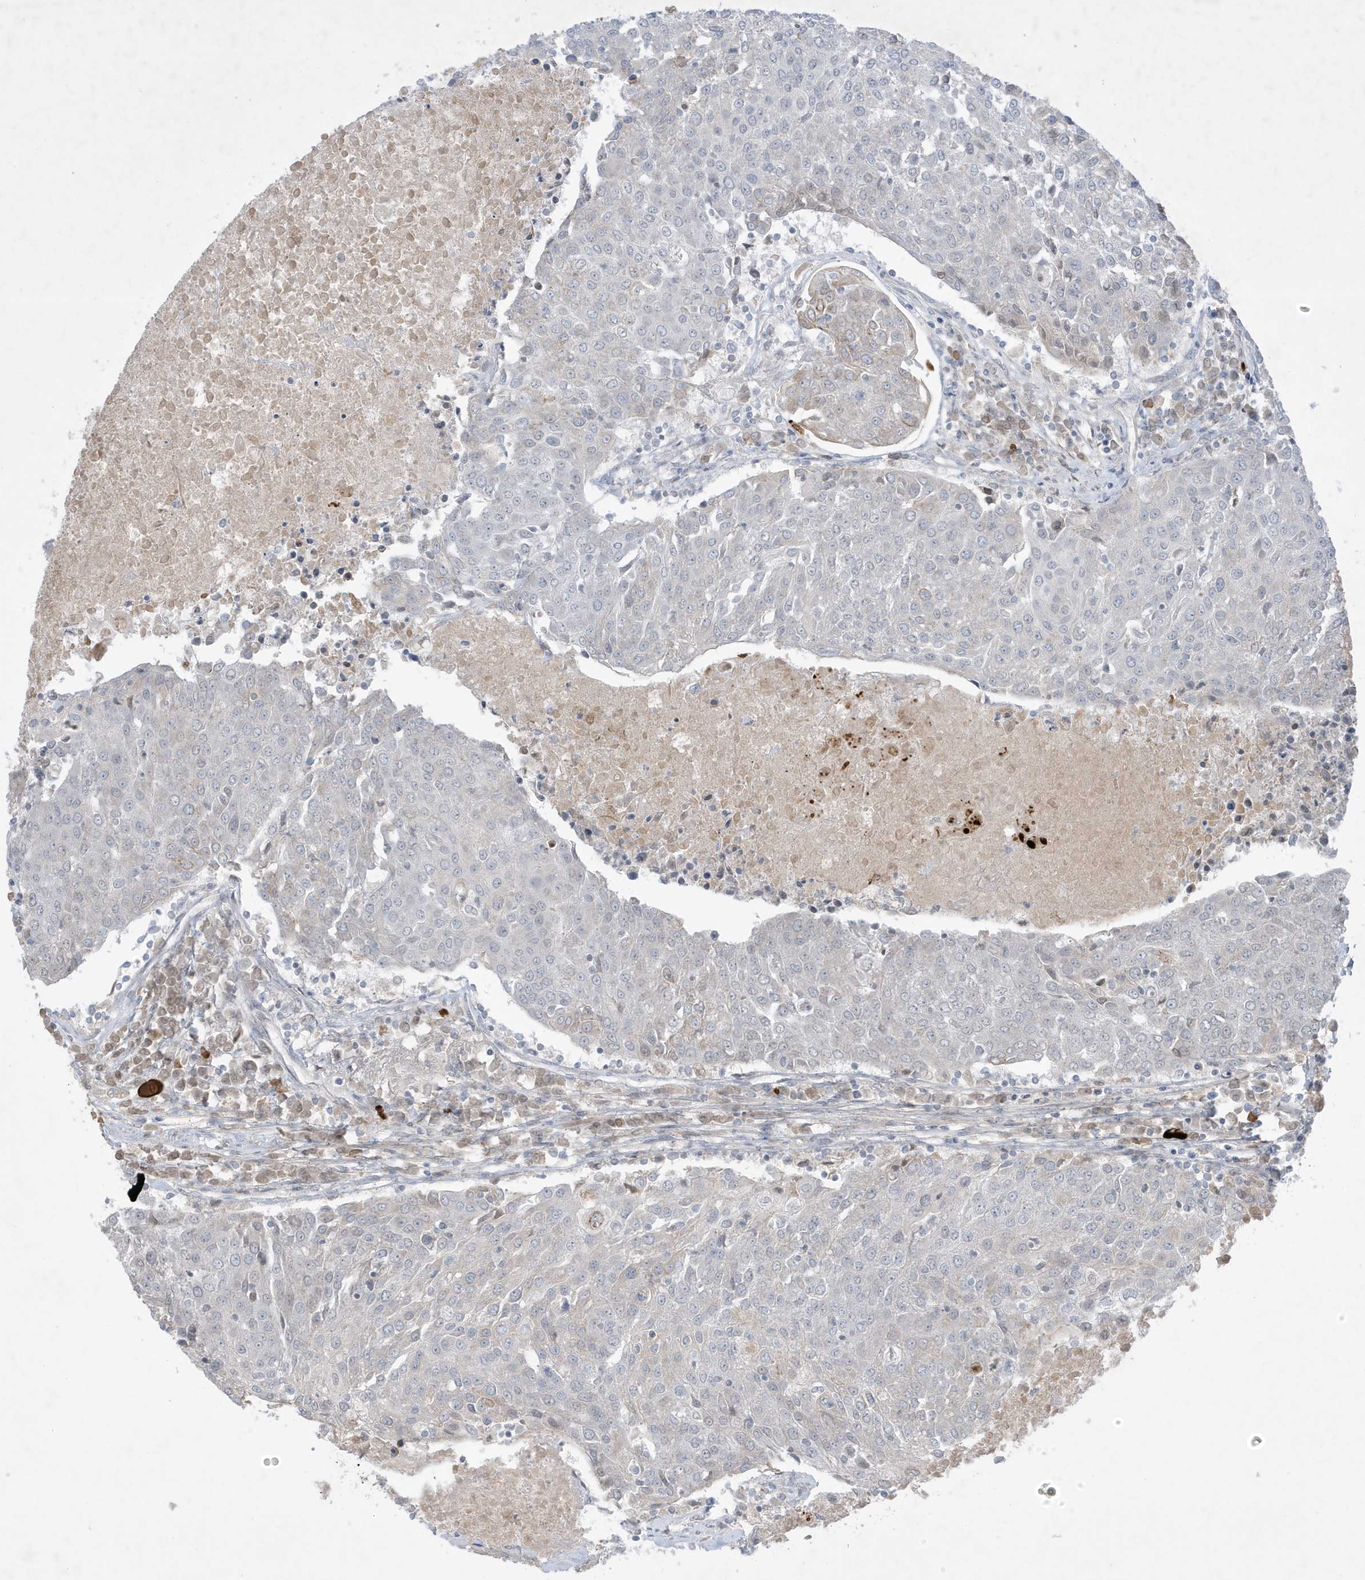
{"staining": {"intensity": "negative", "quantity": "none", "location": "none"}, "tissue": "urothelial cancer", "cell_type": "Tumor cells", "image_type": "cancer", "snomed": [{"axis": "morphology", "description": "Urothelial carcinoma, High grade"}, {"axis": "topography", "description": "Urinary bladder"}], "caption": "Human urothelial cancer stained for a protein using immunohistochemistry (IHC) shows no expression in tumor cells.", "gene": "FNDC1", "patient": {"sex": "female", "age": 85}}